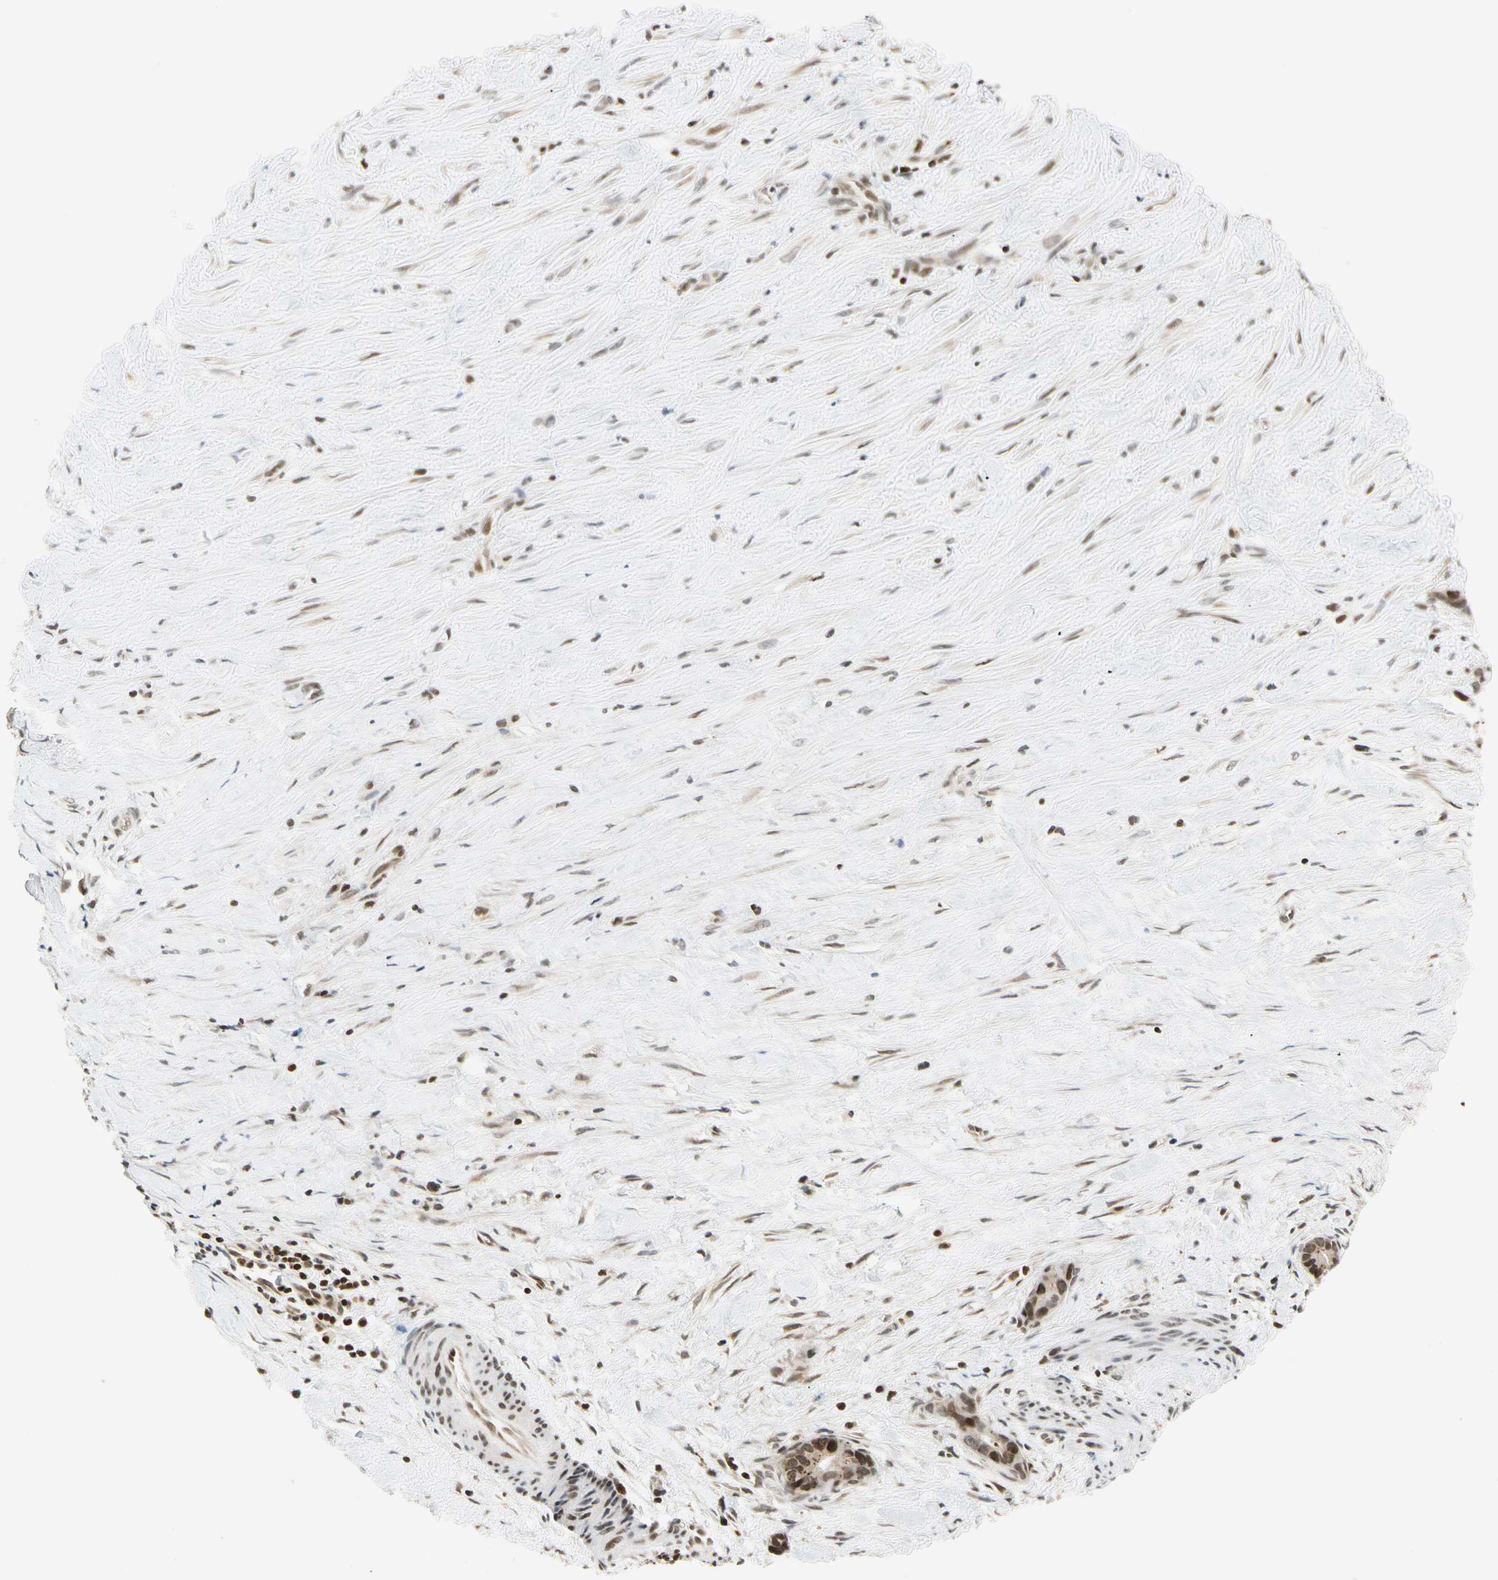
{"staining": {"intensity": "moderate", "quantity": ">75%", "location": "nuclear"}, "tissue": "liver cancer", "cell_type": "Tumor cells", "image_type": "cancer", "snomed": [{"axis": "morphology", "description": "Cholangiocarcinoma"}, {"axis": "topography", "description": "Liver"}], "caption": "Cholangiocarcinoma (liver) tissue displays moderate nuclear staining in approximately >75% of tumor cells", "gene": "CDK7", "patient": {"sex": "female", "age": 55}}